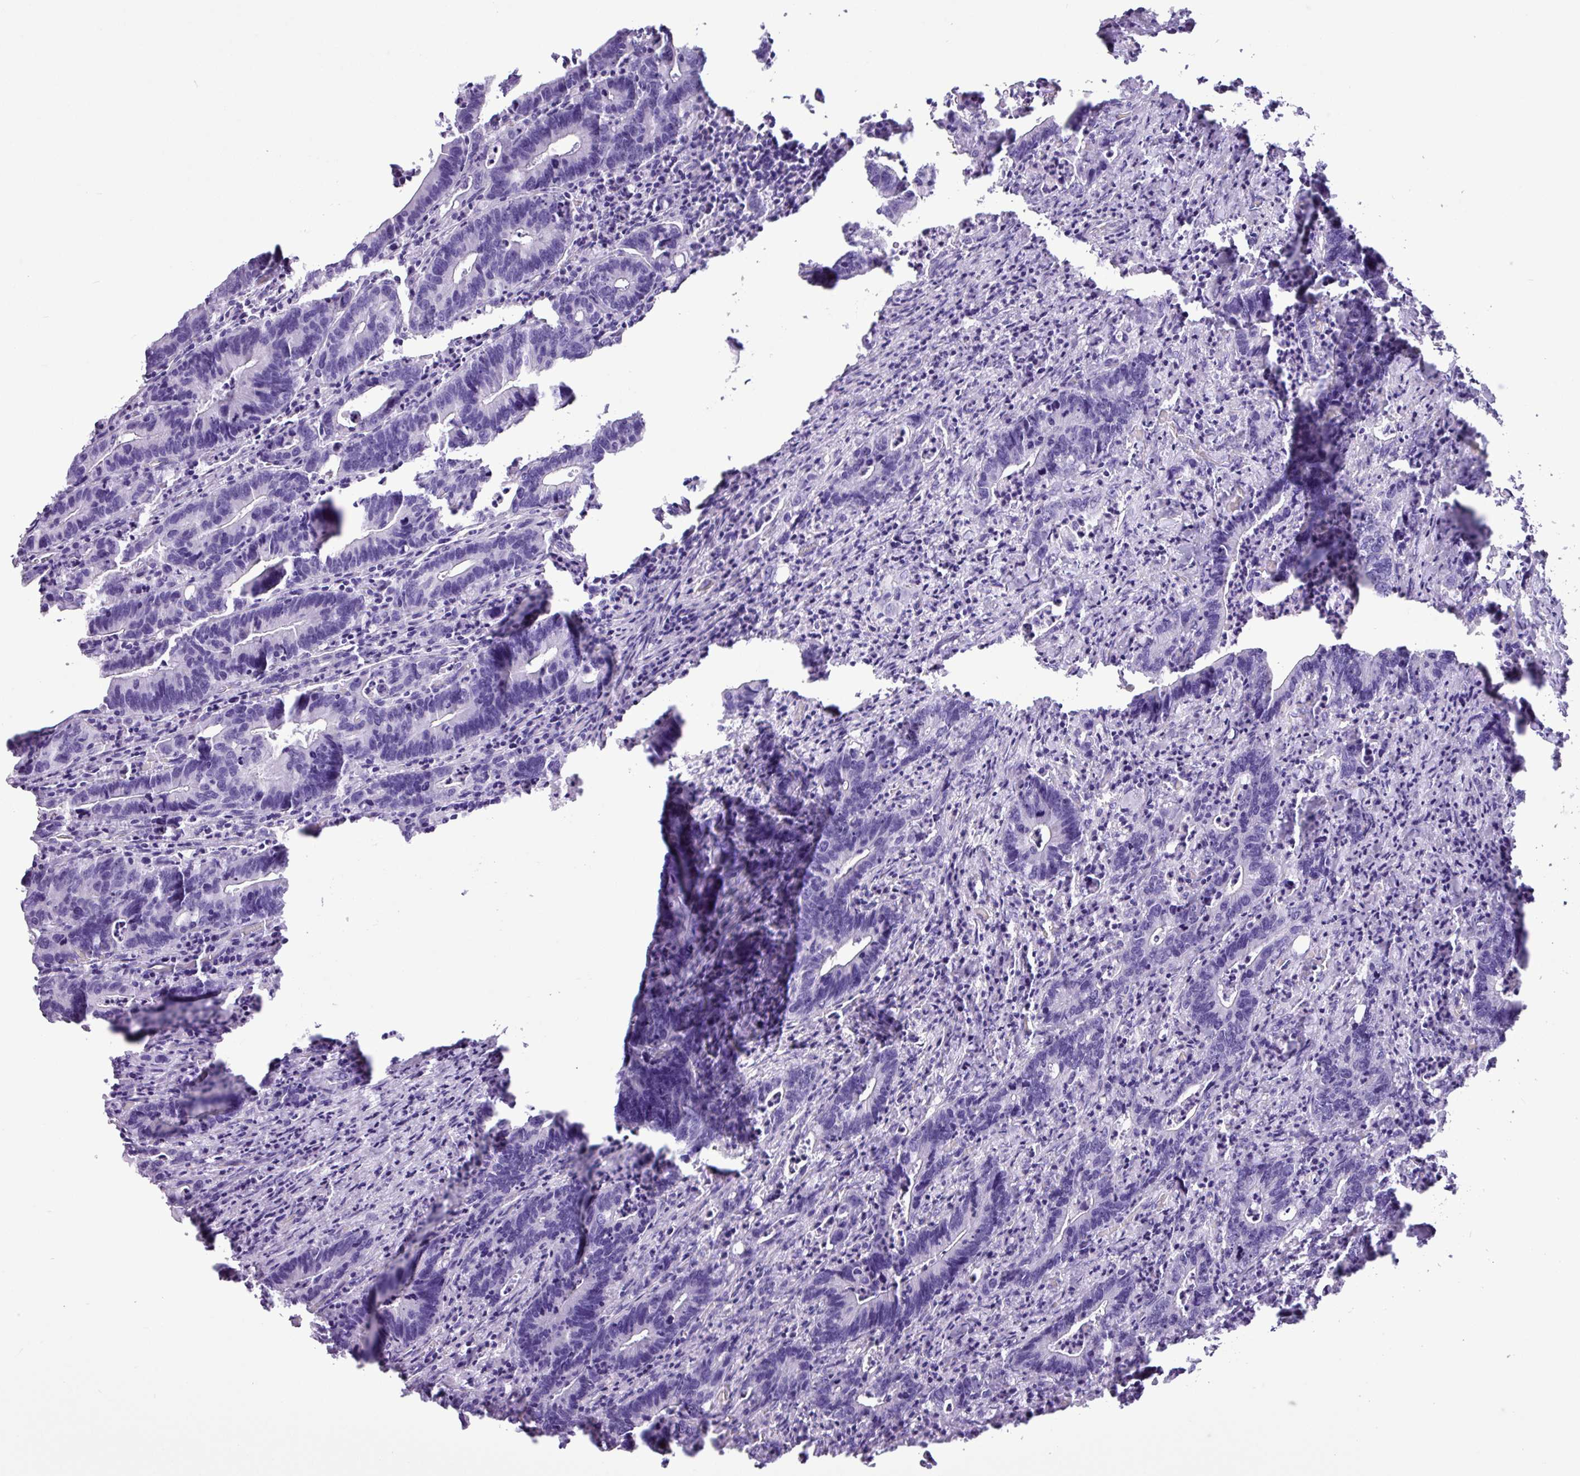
{"staining": {"intensity": "negative", "quantity": "none", "location": "none"}, "tissue": "colorectal cancer", "cell_type": "Tumor cells", "image_type": "cancer", "snomed": [{"axis": "morphology", "description": "Adenocarcinoma, NOS"}, {"axis": "topography", "description": "Colon"}], "caption": "Tumor cells are negative for brown protein staining in adenocarcinoma (colorectal). (Stains: DAB IHC with hematoxylin counter stain, Microscopy: brightfield microscopy at high magnification).", "gene": "CKMT2", "patient": {"sex": "female", "age": 75}}